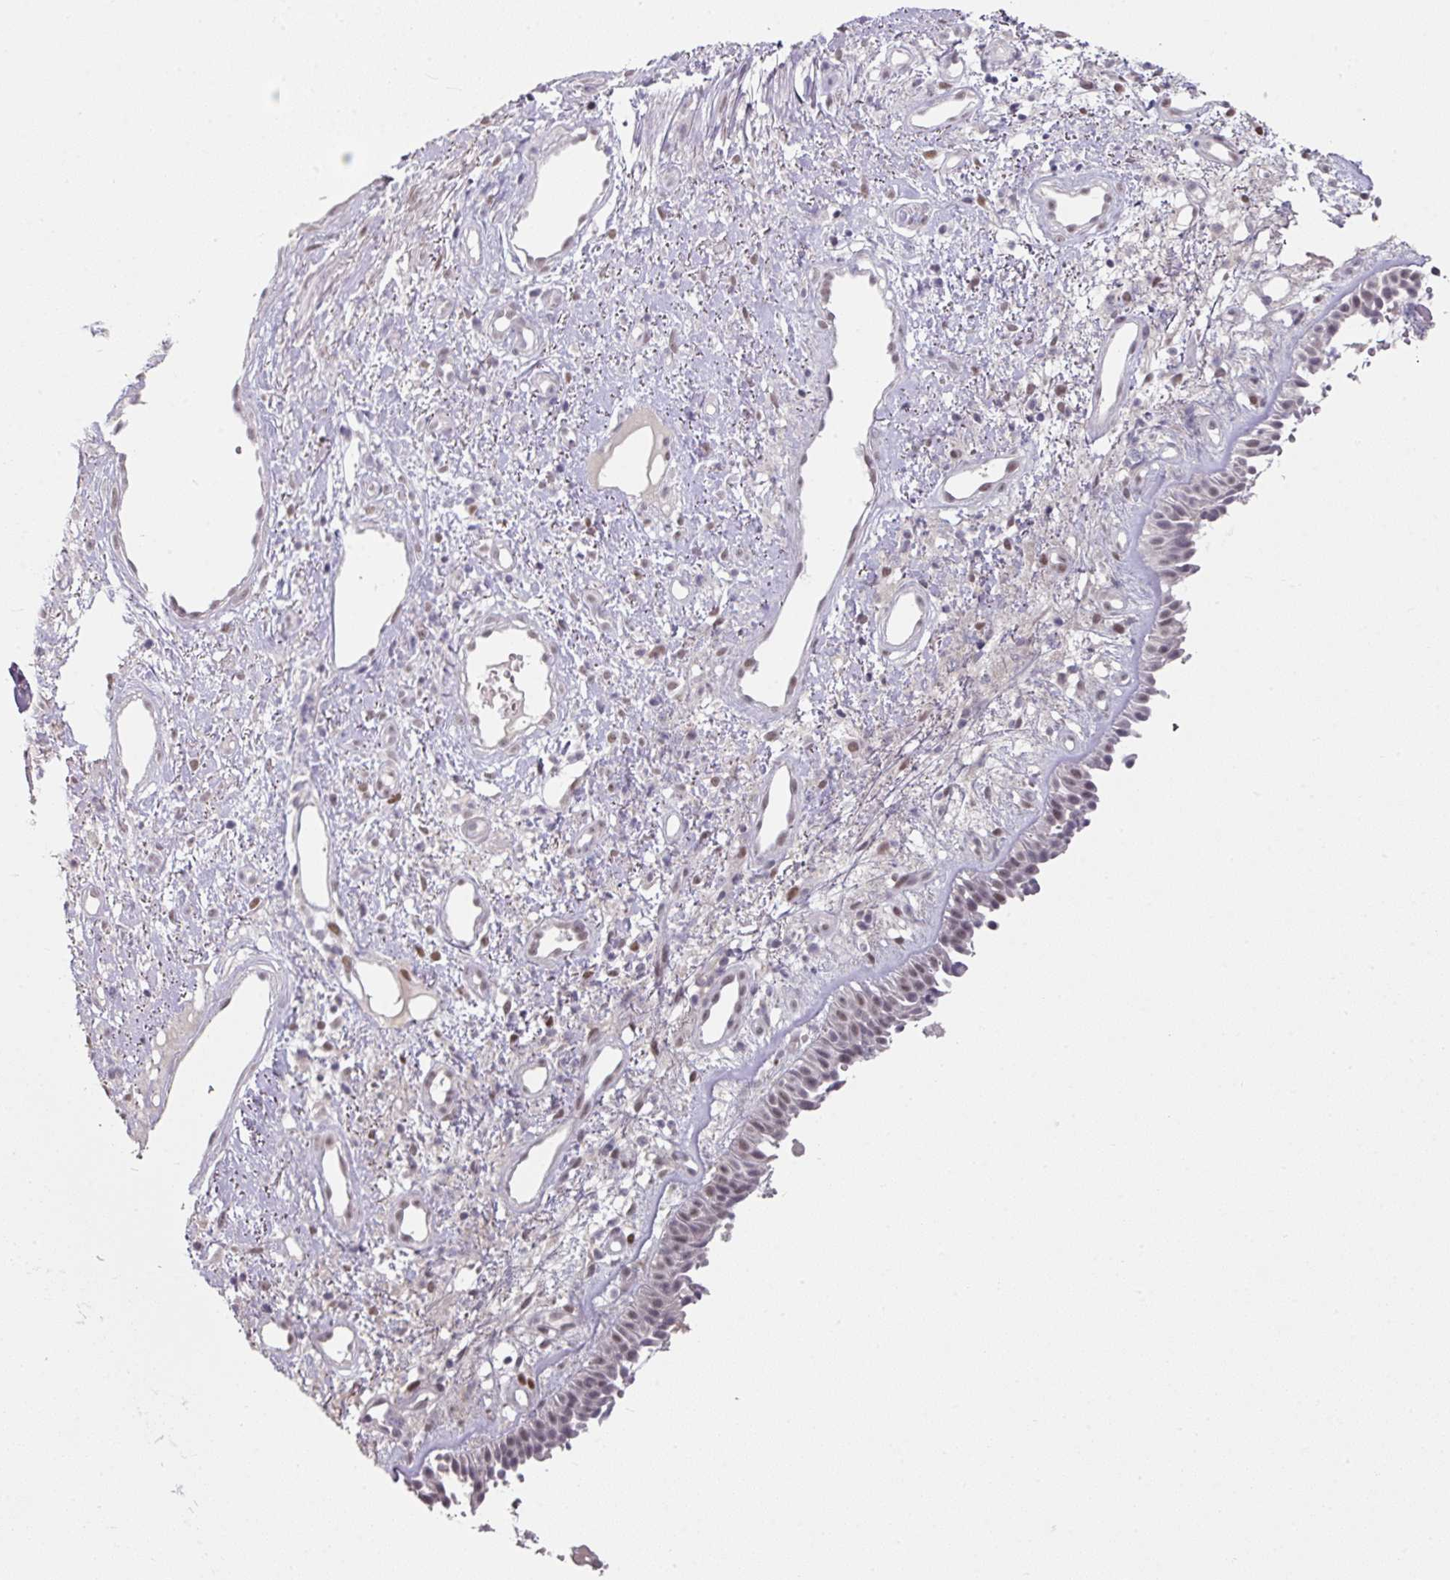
{"staining": {"intensity": "moderate", "quantity": "25%-75%", "location": "nuclear"}, "tissue": "nasopharynx", "cell_type": "Respiratory epithelial cells", "image_type": "normal", "snomed": [{"axis": "morphology", "description": "Normal tissue, NOS"}, {"axis": "topography", "description": "Cartilage tissue"}, {"axis": "topography", "description": "Nasopharynx"}, {"axis": "topography", "description": "Thyroid gland"}], "caption": "A medium amount of moderate nuclear positivity is identified in about 25%-75% of respiratory epithelial cells in unremarkable nasopharynx. The protein is stained brown, and the nuclei are stained in blue (DAB IHC with brightfield microscopy, high magnification).", "gene": "ELK1", "patient": {"sex": "male", "age": 63}}